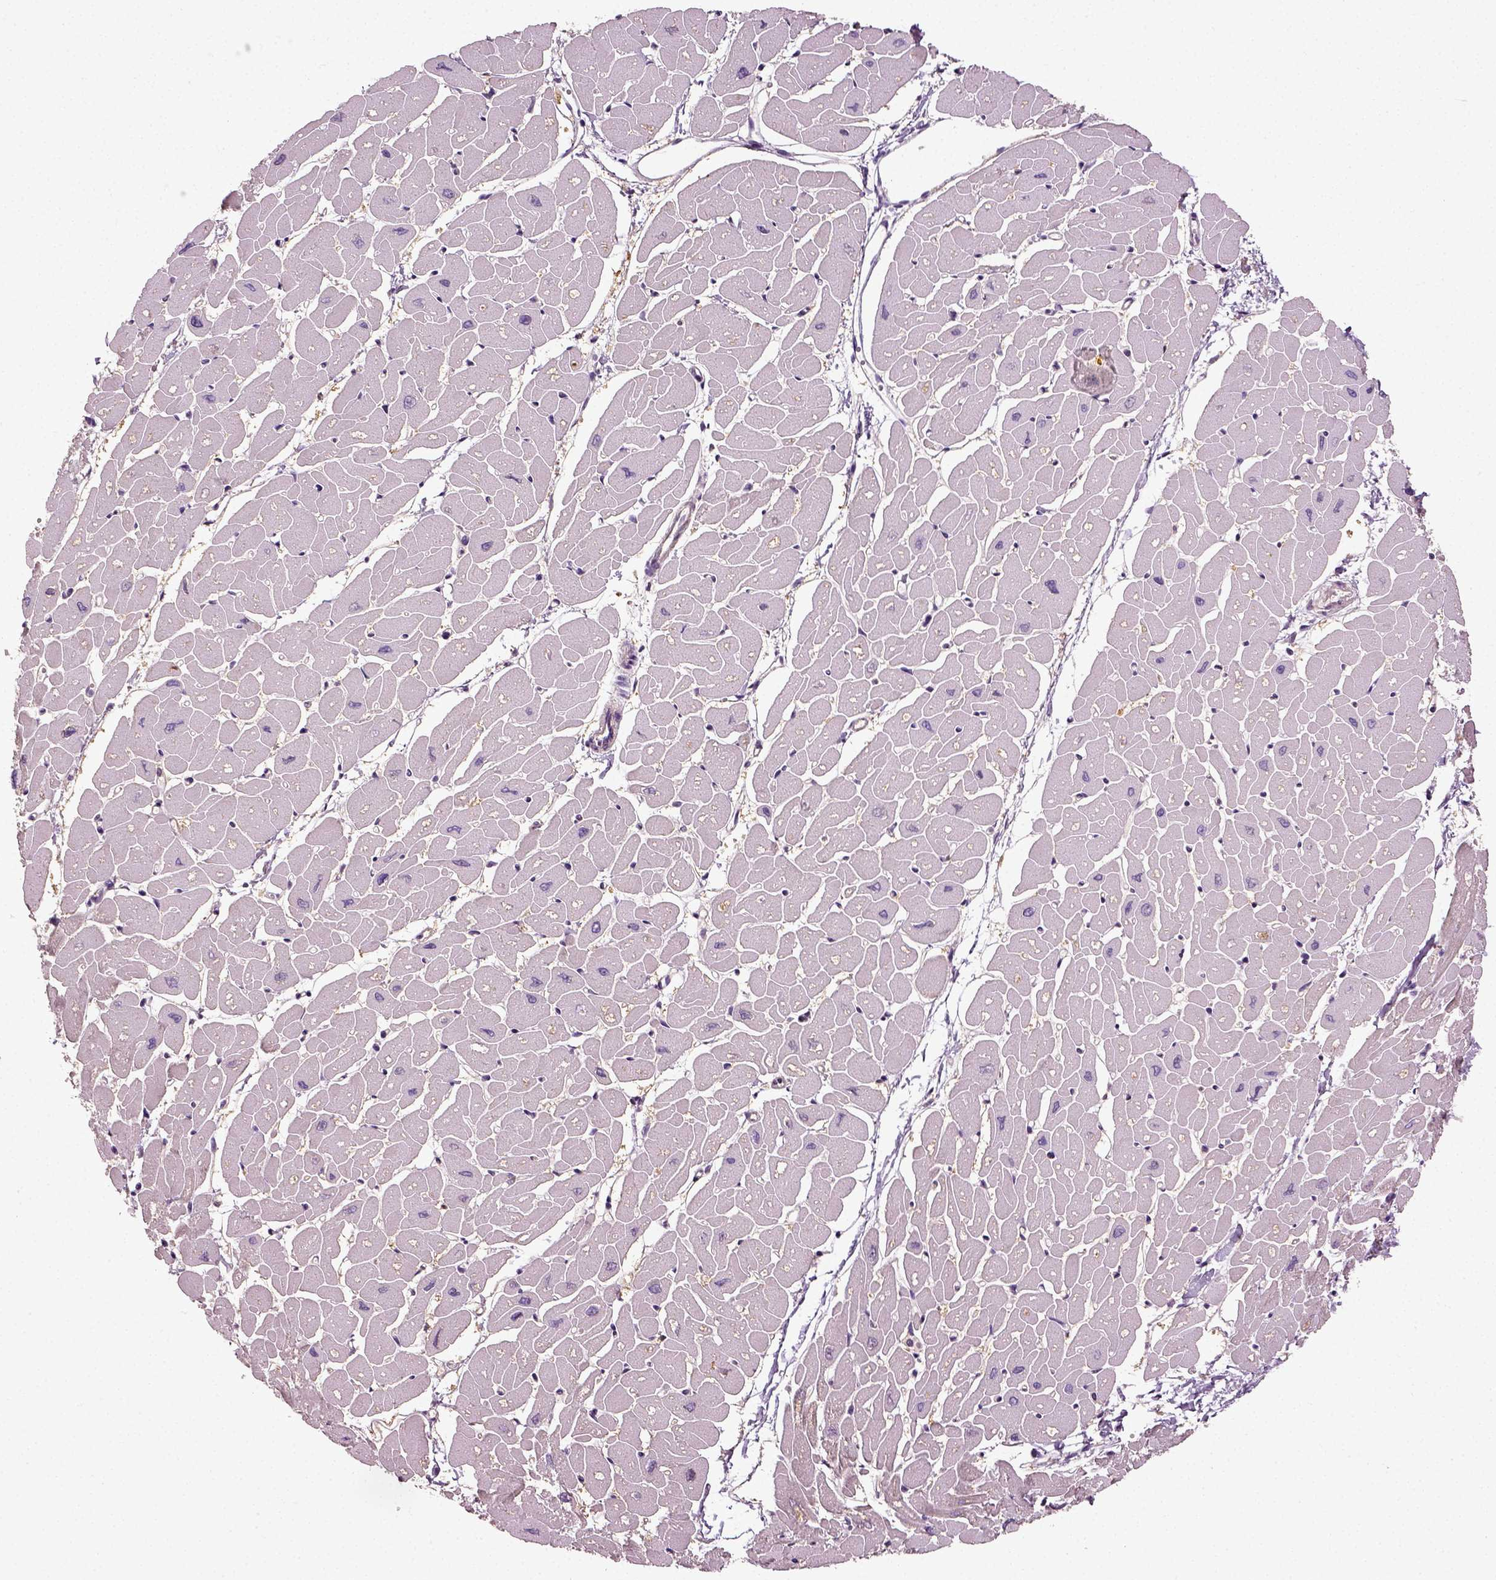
{"staining": {"intensity": "weak", "quantity": "25%-75%", "location": "cytoplasmic/membranous"}, "tissue": "heart muscle", "cell_type": "Cardiomyocytes", "image_type": "normal", "snomed": [{"axis": "morphology", "description": "Normal tissue, NOS"}, {"axis": "topography", "description": "Heart"}], "caption": "The photomicrograph exhibits immunohistochemical staining of normal heart muscle. There is weak cytoplasmic/membranous staining is seen in about 25%-75% of cardiomyocytes. The protein is stained brown, and the nuclei are stained in blue (DAB (3,3'-diaminobenzidine) IHC with brightfield microscopy, high magnification).", "gene": "ERV3", "patient": {"sex": "male", "age": 57}}